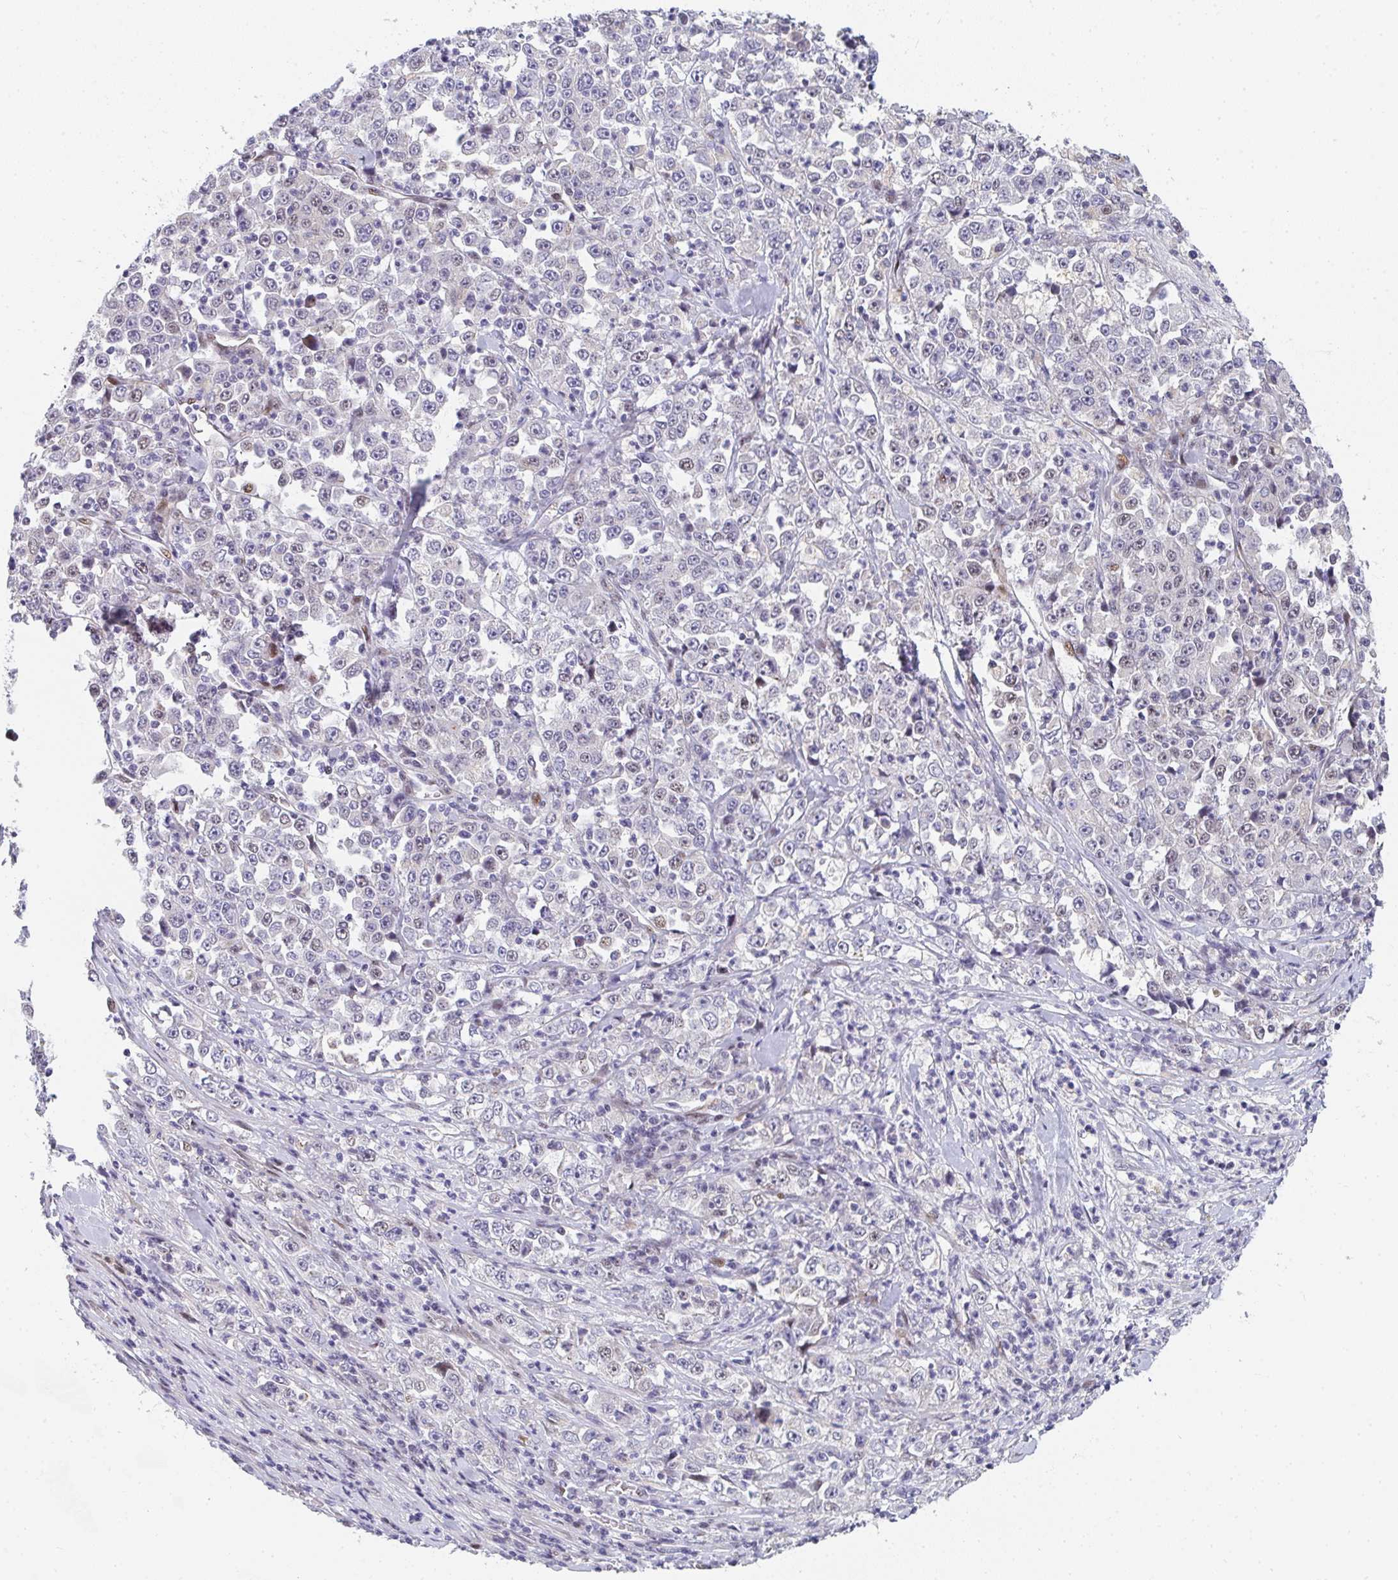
{"staining": {"intensity": "weak", "quantity": "<25%", "location": "nuclear"}, "tissue": "stomach cancer", "cell_type": "Tumor cells", "image_type": "cancer", "snomed": [{"axis": "morphology", "description": "Normal tissue, NOS"}, {"axis": "morphology", "description": "Adenocarcinoma, NOS"}, {"axis": "topography", "description": "Stomach, upper"}, {"axis": "topography", "description": "Stomach"}], "caption": "IHC micrograph of neoplastic tissue: human stomach adenocarcinoma stained with DAB (3,3'-diaminobenzidine) demonstrates no significant protein expression in tumor cells.", "gene": "ZIC3", "patient": {"sex": "male", "age": 59}}